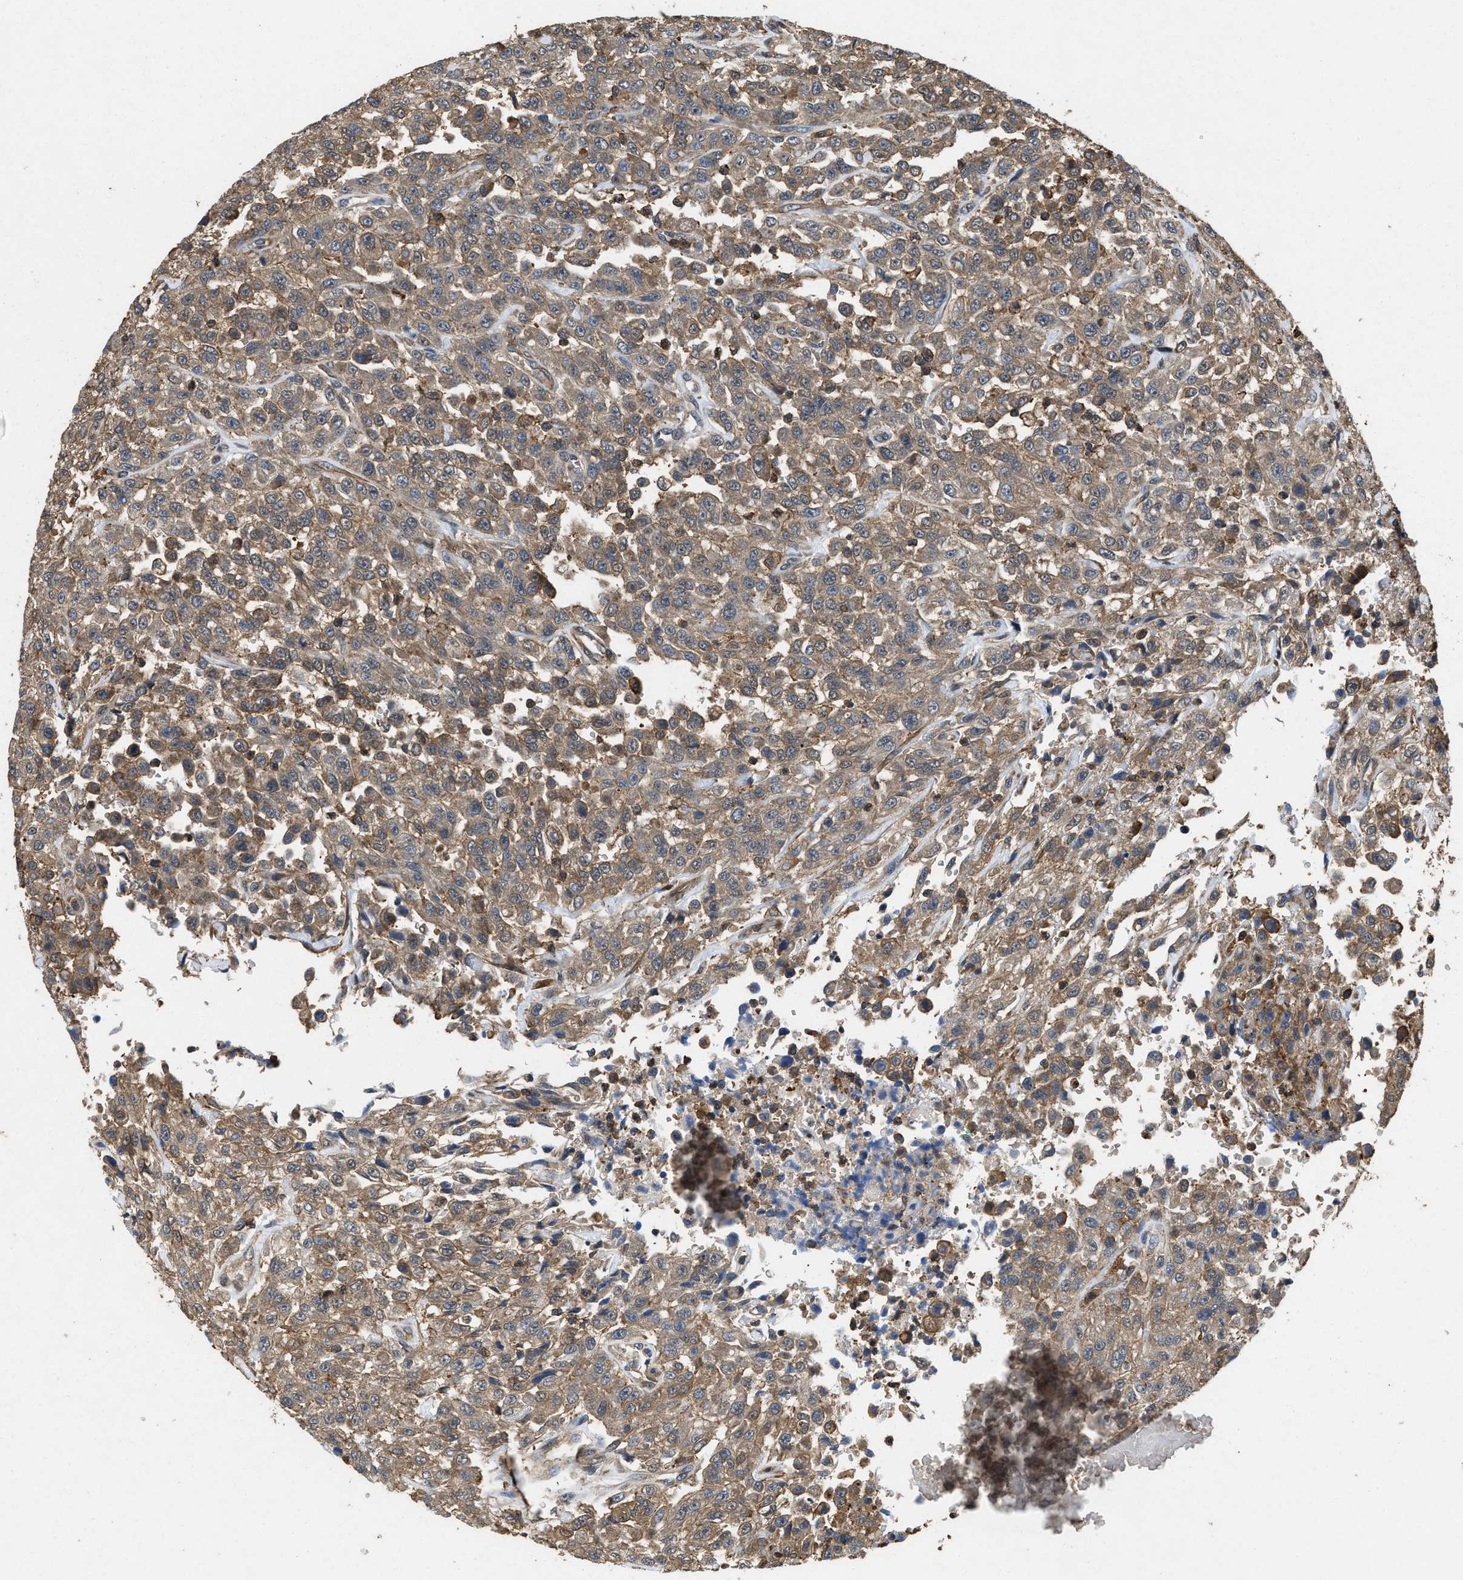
{"staining": {"intensity": "weak", "quantity": ">75%", "location": "cytoplasmic/membranous"}, "tissue": "urothelial cancer", "cell_type": "Tumor cells", "image_type": "cancer", "snomed": [{"axis": "morphology", "description": "Urothelial carcinoma, High grade"}, {"axis": "topography", "description": "Urinary bladder"}], "caption": "Urothelial cancer was stained to show a protein in brown. There is low levels of weak cytoplasmic/membranous staining in about >75% of tumor cells.", "gene": "LINGO2", "patient": {"sex": "male", "age": 46}}